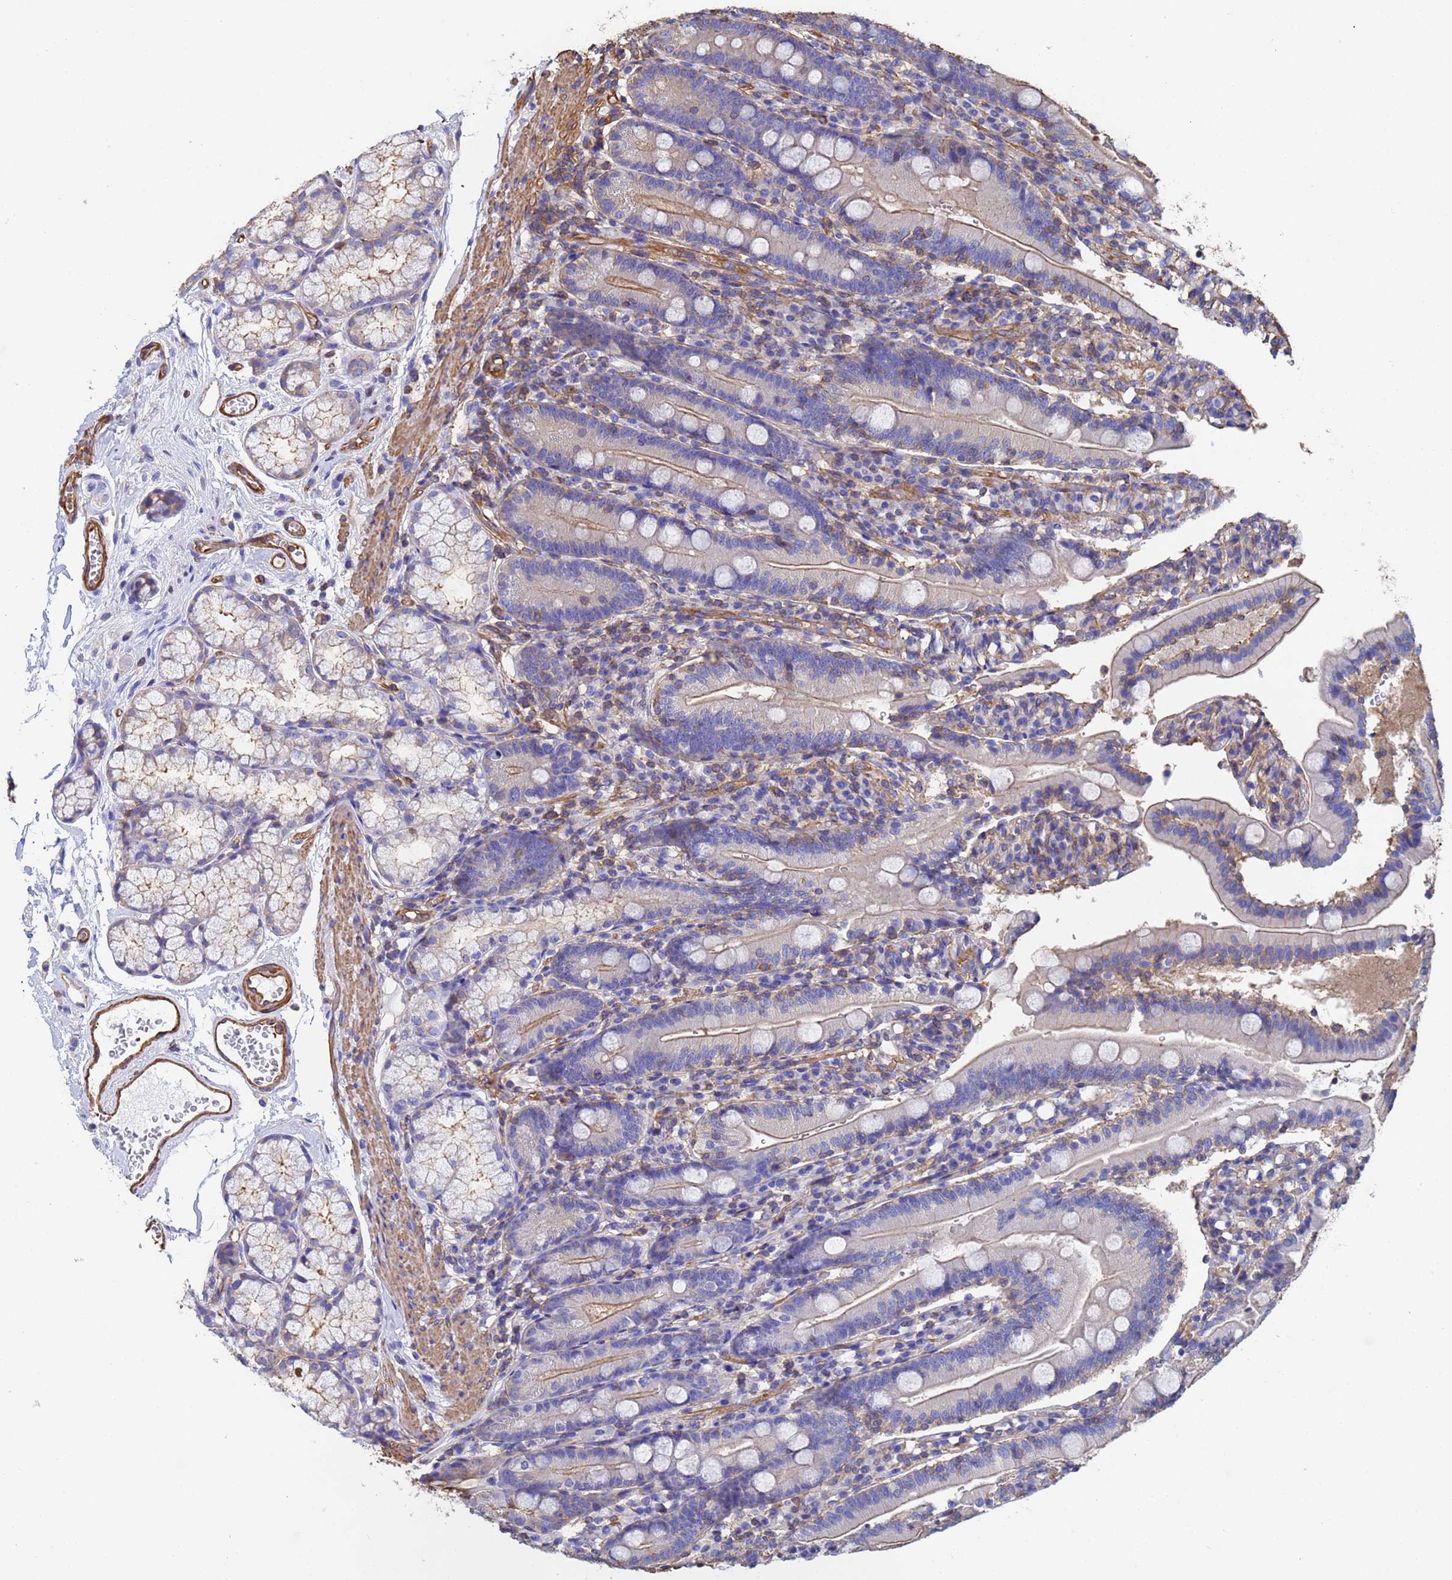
{"staining": {"intensity": "weak", "quantity": "25%-75%", "location": "cytoplasmic/membranous"}, "tissue": "duodenum", "cell_type": "Glandular cells", "image_type": "normal", "snomed": [{"axis": "morphology", "description": "Normal tissue, NOS"}, {"axis": "topography", "description": "Duodenum"}], "caption": "Weak cytoplasmic/membranous expression for a protein is identified in approximately 25%-75% of glandular cells of benign duodenum using immunohistochemistry (IHC).", "gene": "MYL12A", "patient": {"sex": "female", "age": 67}}